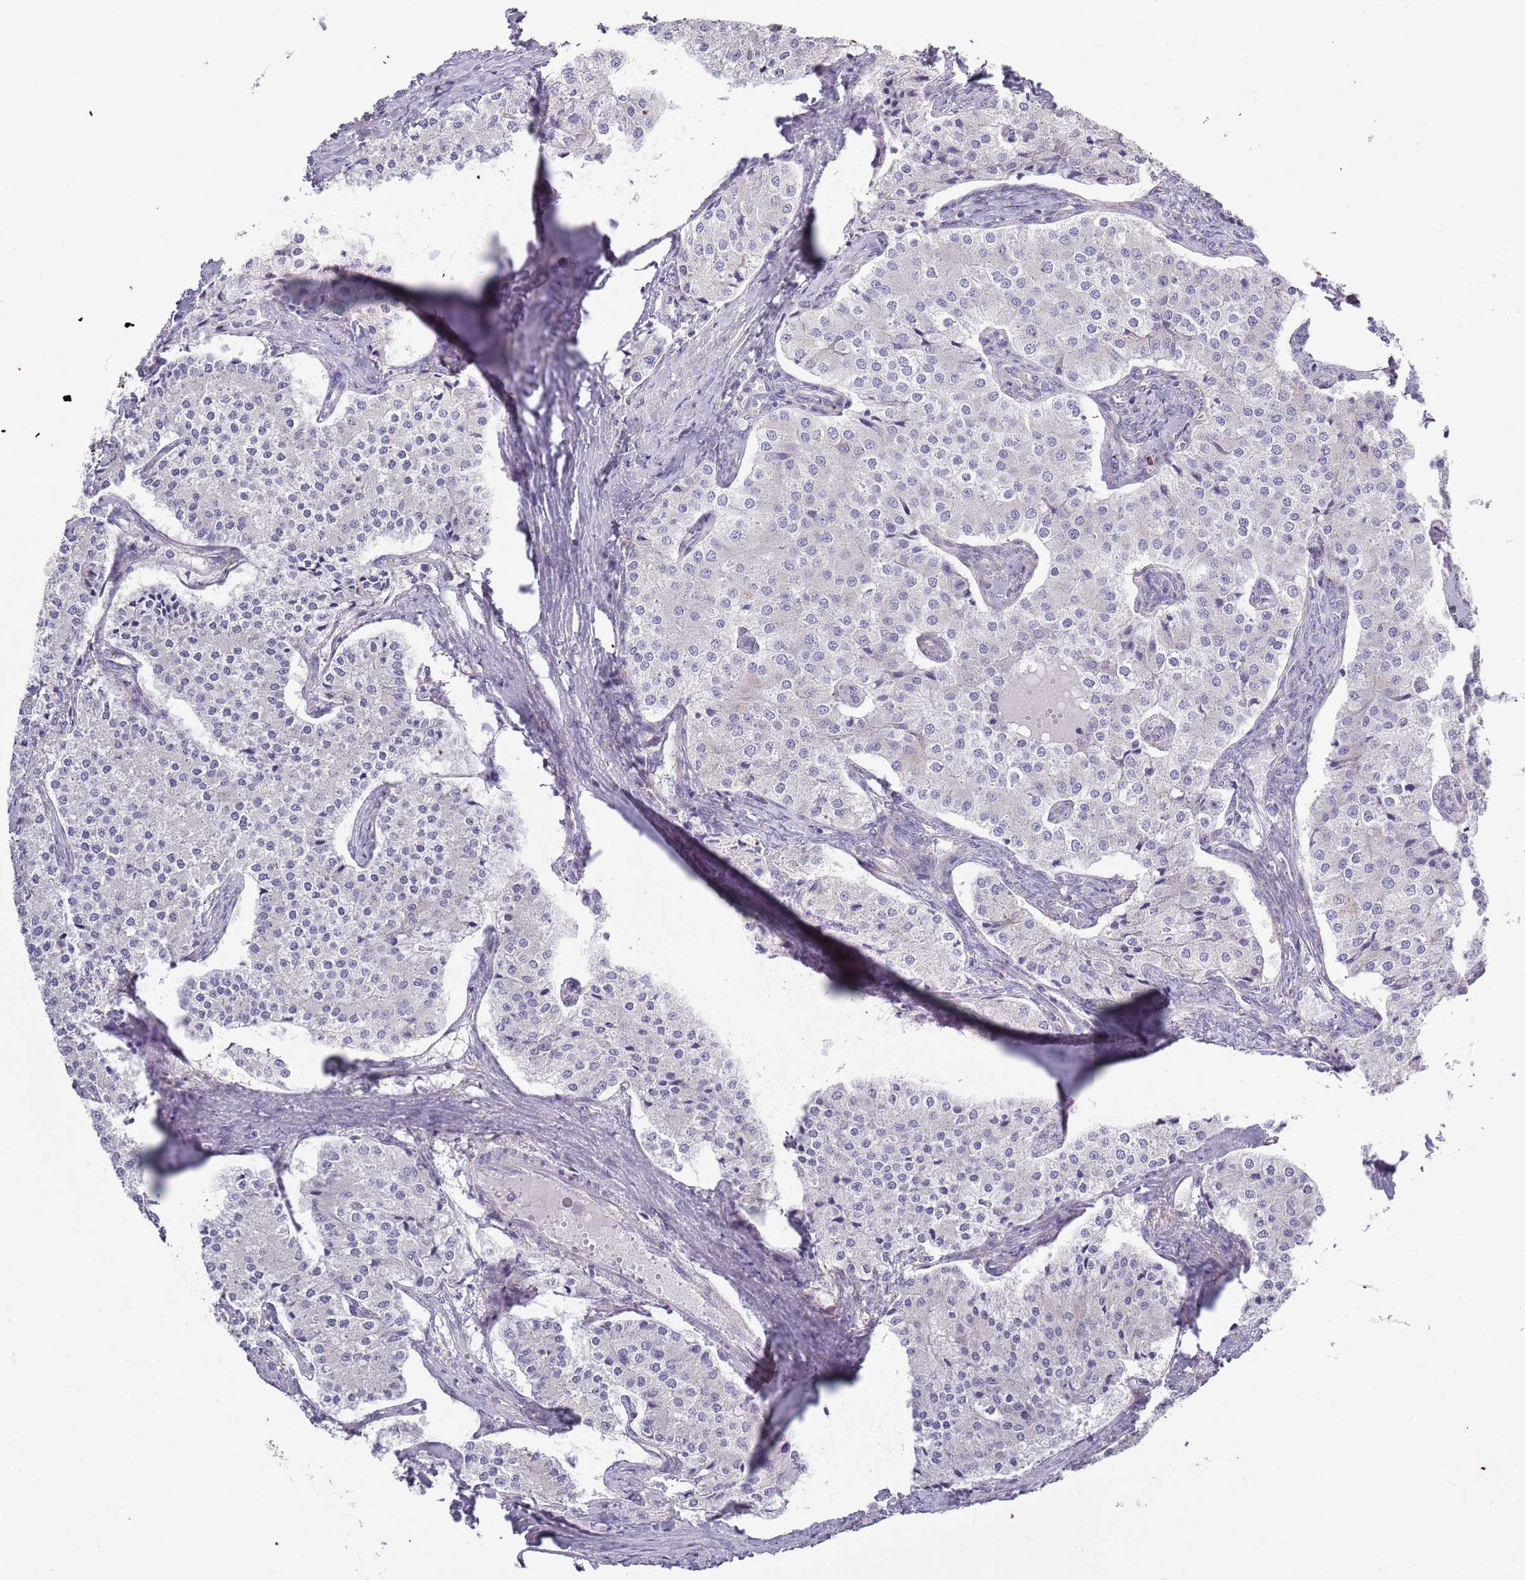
{"staining": {"intensity": "negative", "quantity": "none", "location": "none"}, "tissue": "carcinoid", "cell_type": "Tumor cells", "image_type": "cancer", "snomed": [{"axis": "morphology", "description": "Carcinoid, malignant, NOS"}, {"axis": "topography", "description": "Colon"}], "caption": "Carcinoid (malignant) stained for a protein using immunohistochemistry reveals no expression tumor cells.", "gene": "LTB", "patient": {"sex": "female", "age": 52}}